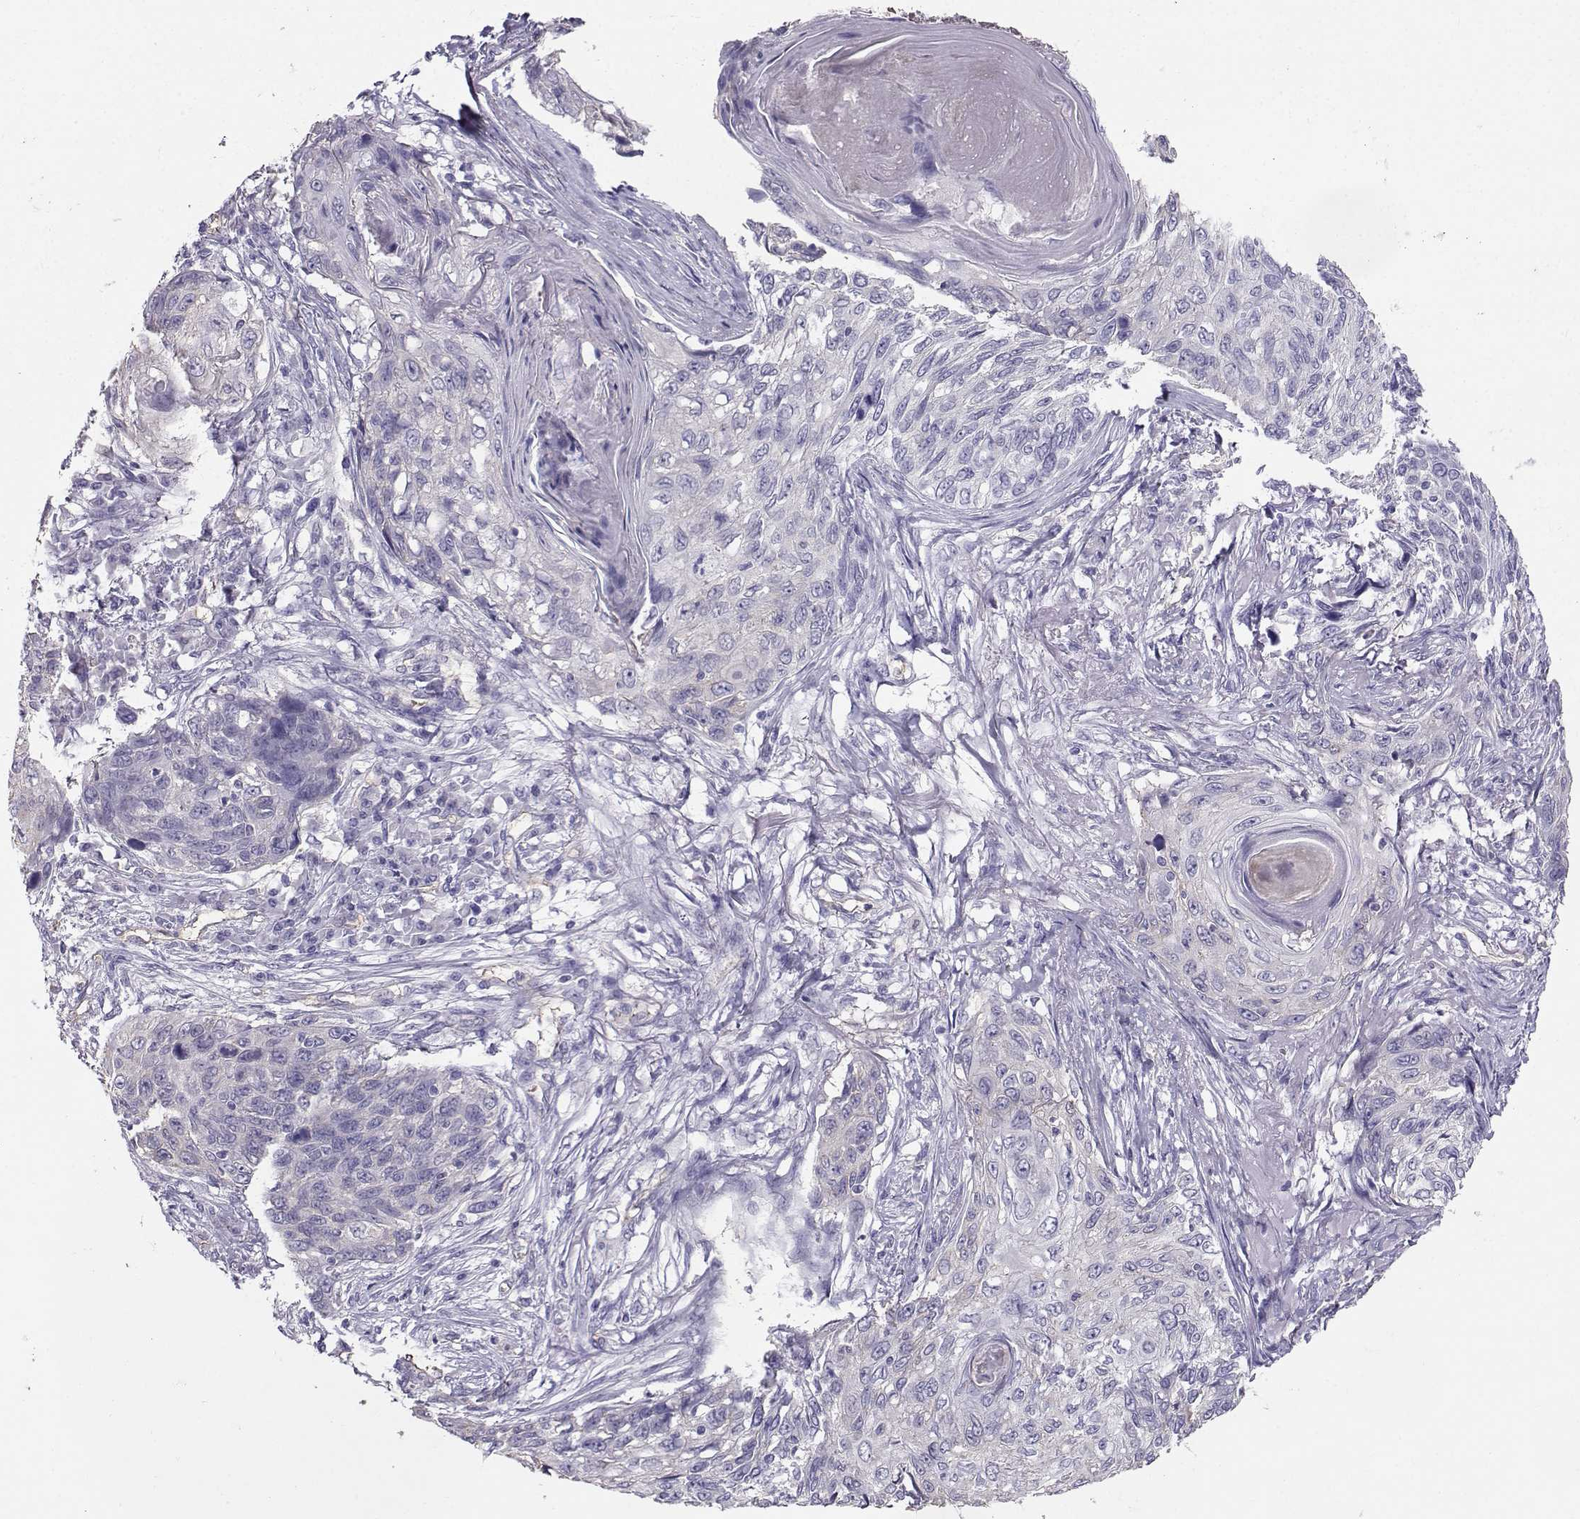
{"staining": {"intensity": "negative", "quantity": "none", "location": "none"}, "tissue": "skin cancer", "cell_type": "Tumor cells", "image_type": "cancer", "snomed": [{"axis": "morphology", "description": "Squamous cell carcinoma, NOS"}, {"axis": "topography", "description": "Skin"}], "caption": "Immunohistochemical staining of human squamous cell carcinoma (skin) reveals no significant expression in tumor cells.", "gene": "CLUL1", "patient": {"sex": "male", "age": 92}}